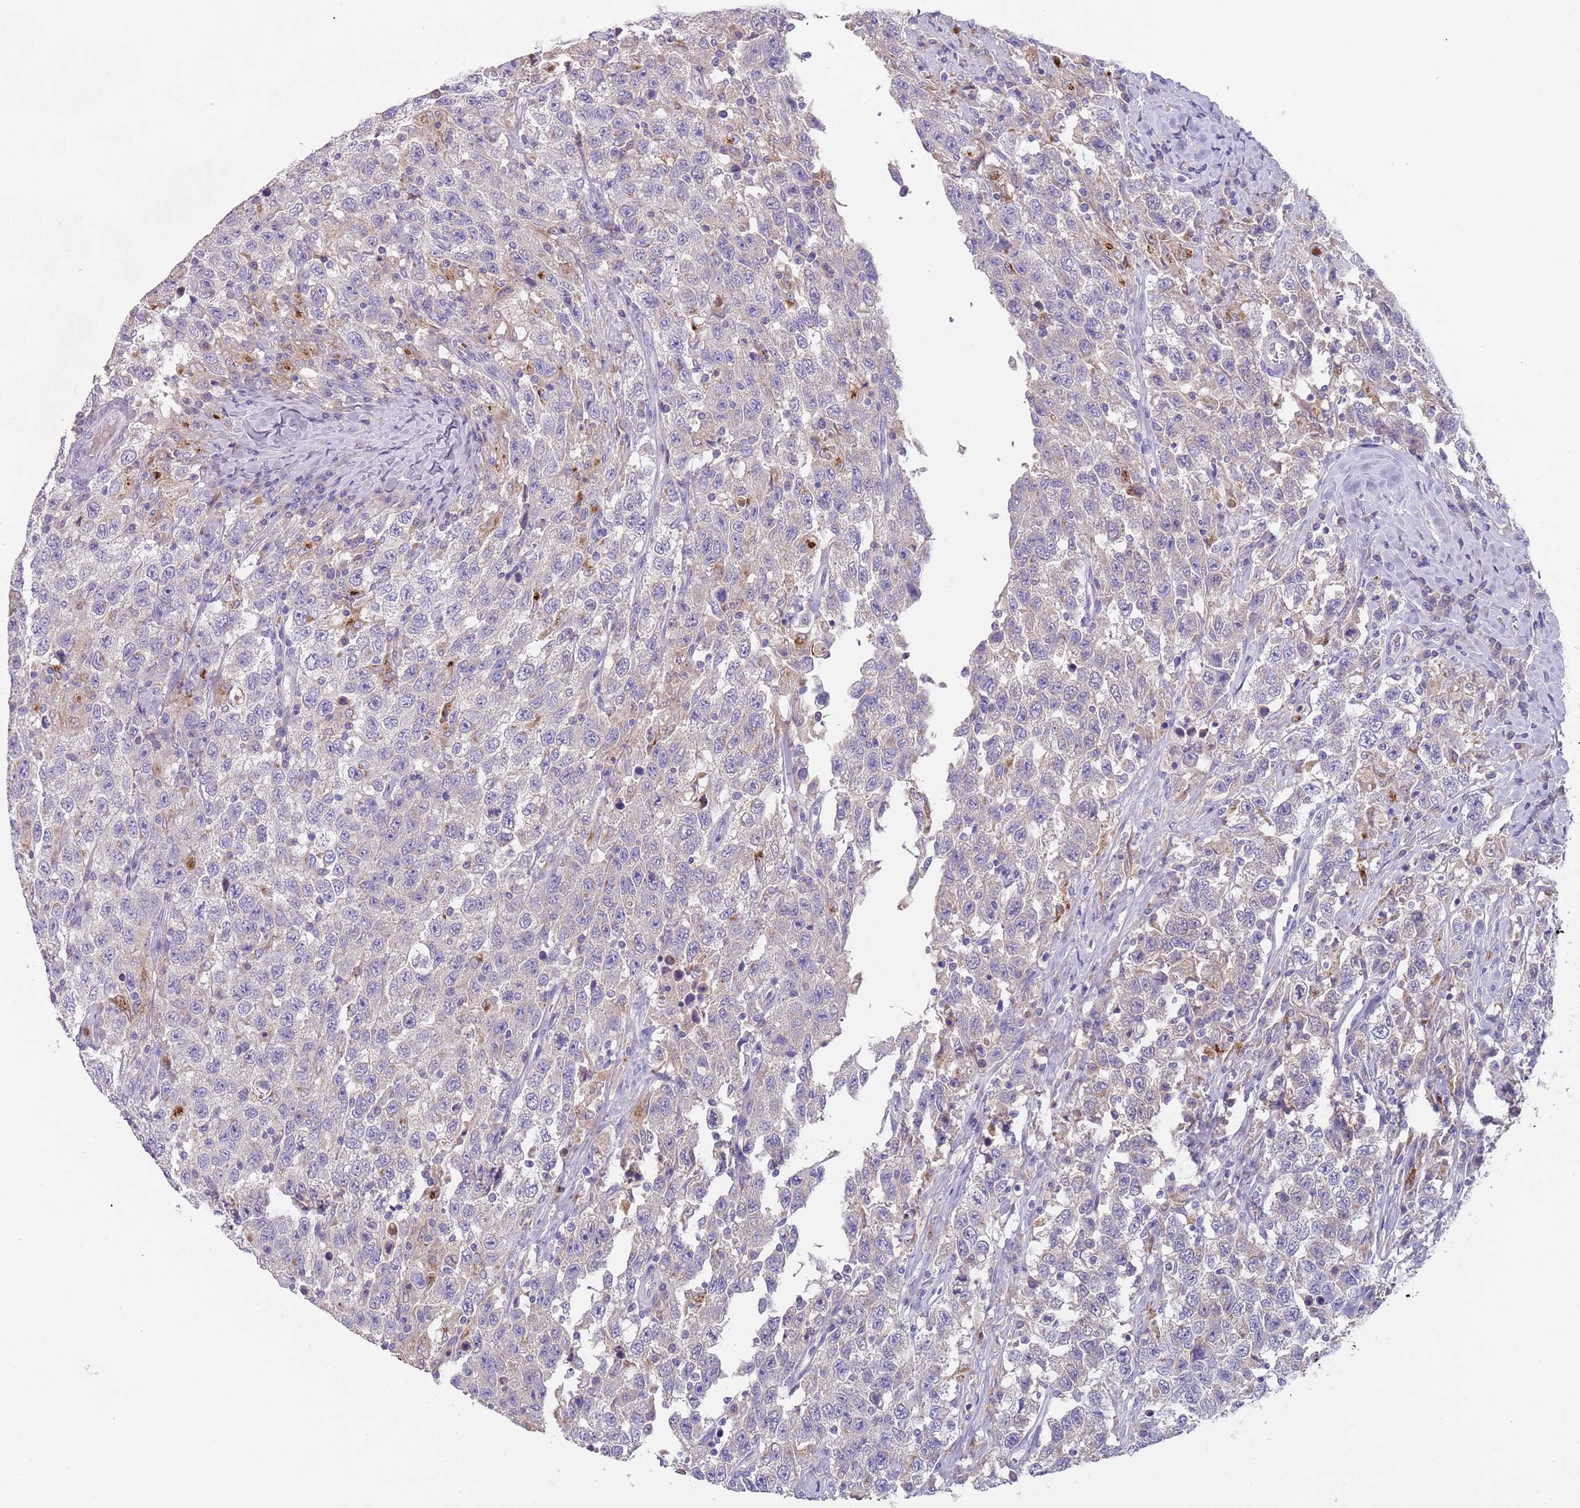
{"staining": {"intensity": "moderate", "quantity": "<25%", "location": "cytoplasmic/membranous"}, "tissue": "testis cancer", "cell_type": "Tumor cells", "image_type": "cancer", "snomed": [{"axis": "morphology", "description": "Seminoma, NOS"}, {"axis": "topography", "description": "Testis"}], "caption": "Immunohistochemistry (IHC) histopathology image of neoplastic tissue: human testis cancer stained using immunohistochemistry displays low levels of moderate protein expression localized specifically in the cytoplasmic/membranous of tumor cells, appearing as a cytoplasmic/membranous brown color.", "gene": "TMEM251", "patient": {"sex": "male", "age": 65}}